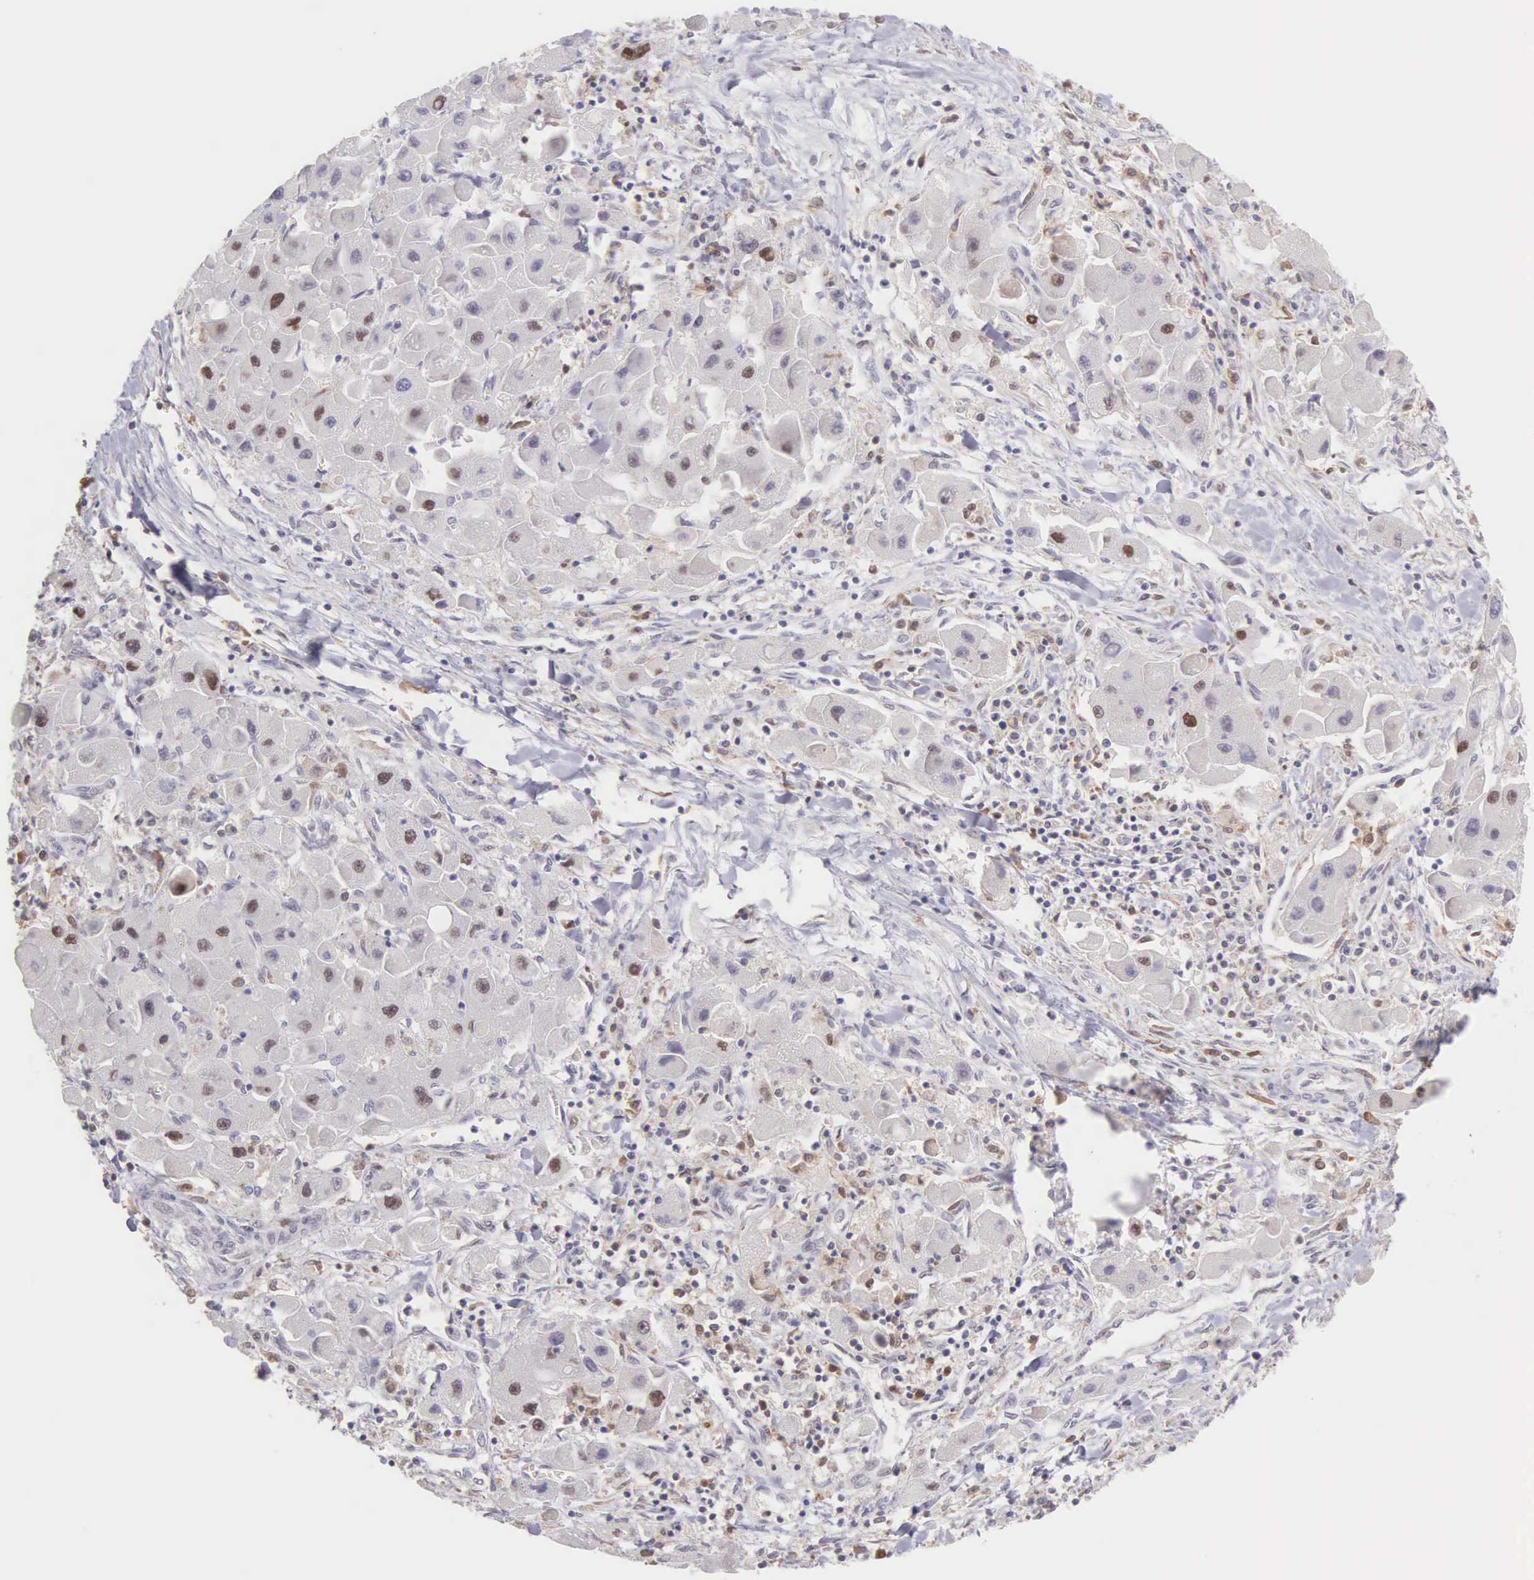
{"staining": {"intensity": "weak", "quantity": "<25%", "location": "nuclear"}, "tissue": "liver cancer", "cell_type": "Tumor cells", "image_type": "cancer", "snomed": [{"axis": "morphology", "description": "Carcinoma, Hepatocellular, NOS"}, {"axis": "topography", "description": "Liver"}], "caption": "Liver hepatocellular carcinoma stained for a protein using IHC exhibits no positivity tumor cells.", "gene": "GRK3", "patient": {"sex": "male", "age": 24}}